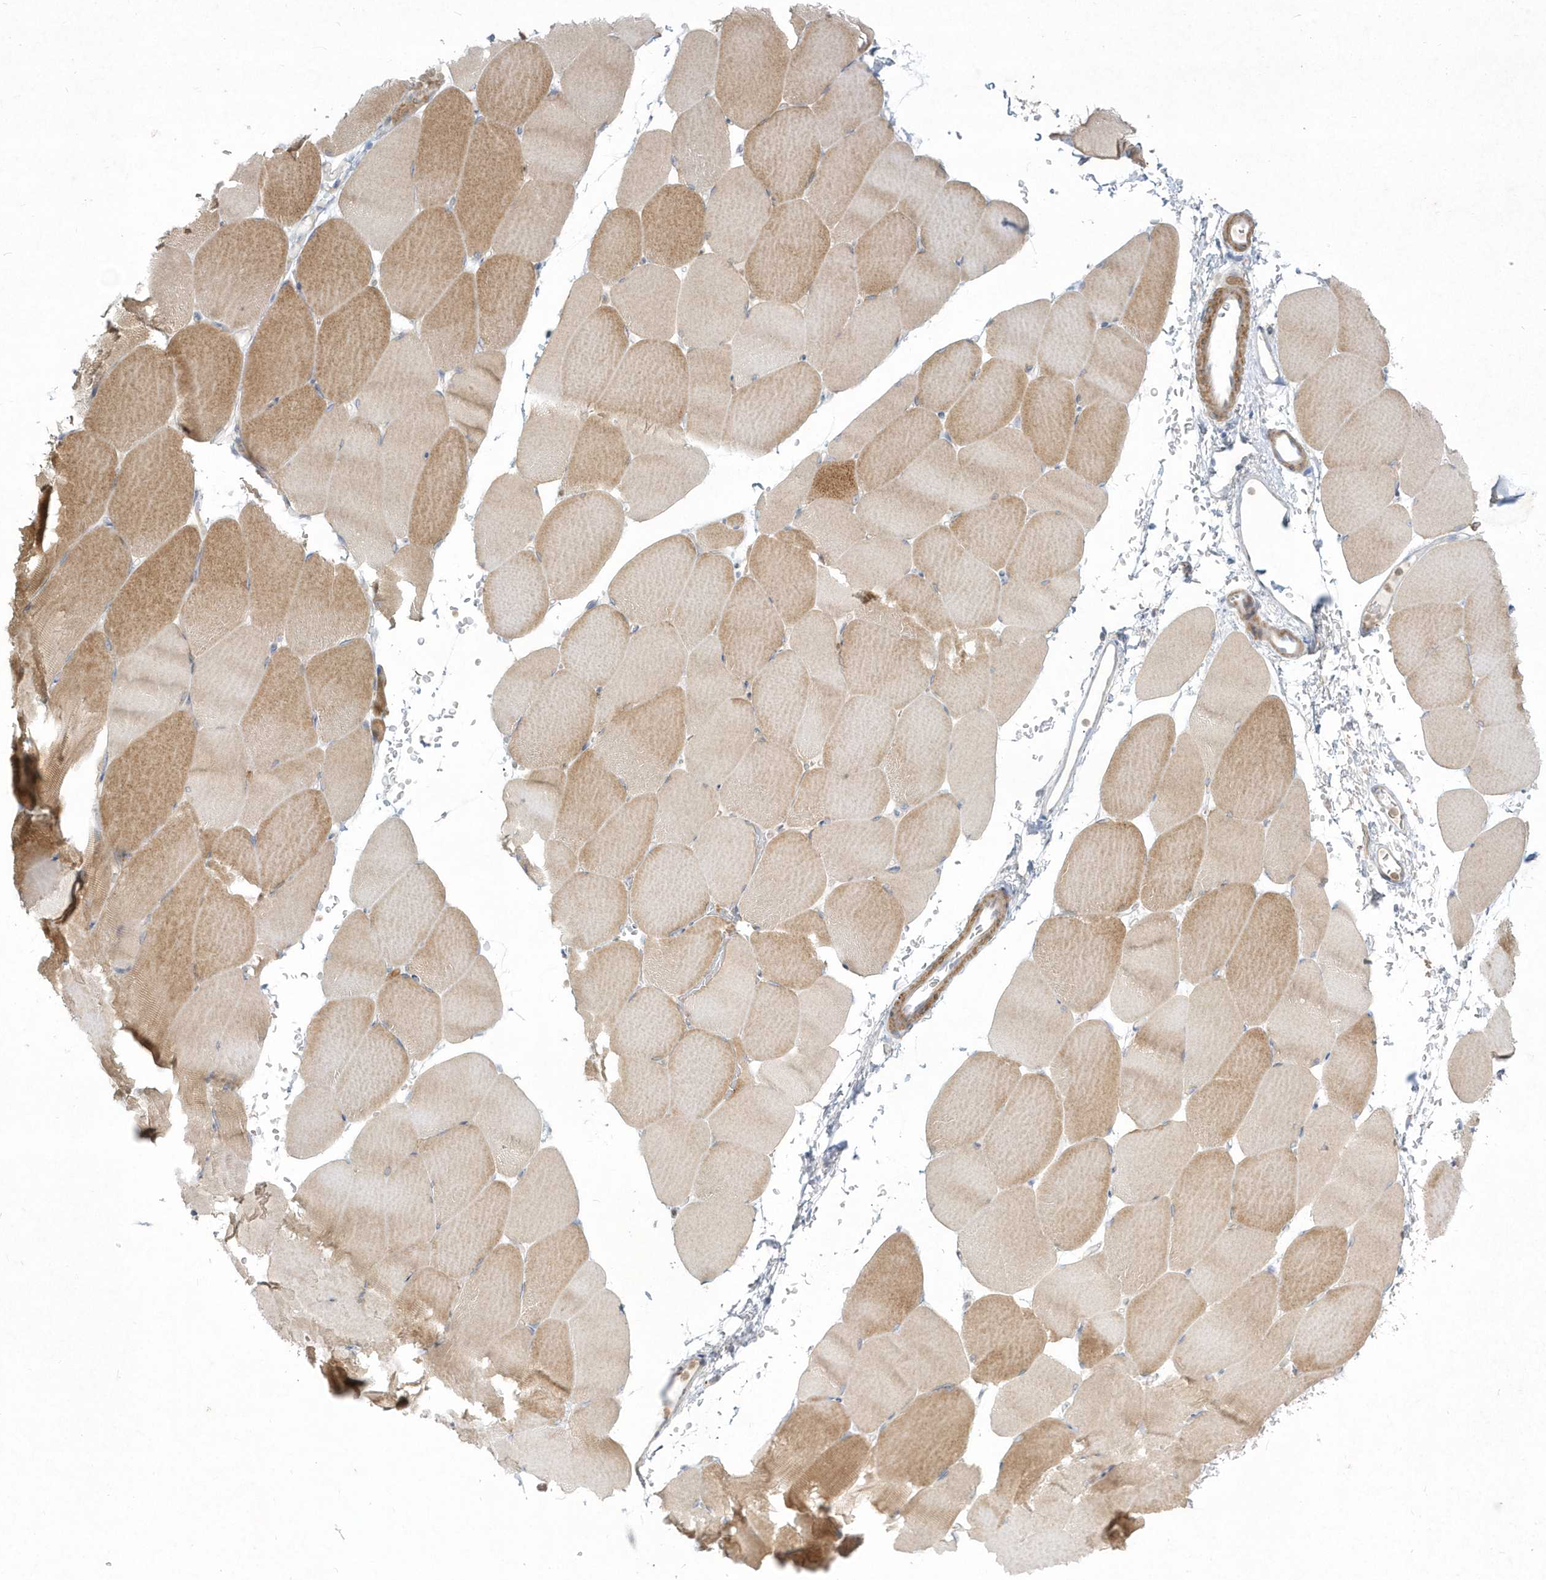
{"staining": {"intensity": "moderate", "quantity": ">75%", "location": "cytoplasmic/membranous"}, "tissue": "skeletal muscle", "cell_type": "Myocytes", "image_type": "normal", "snomed": [{"axis": "morphology", "description": "Normal tissue, NOS"}, {"axis": "topography", "description": "Skeletal muscle"}, {"axis": "topography", "description": "Parathyroid gland"}], "caption": "A high-resolution histopathology image shows immunohistochemistry (IHC) staining of normal skeletal muscle, which exhibits moderate cytoplasmic/membranous expression in about >75% of myocytes.", "gene": "LARS1", "patient": {"sex": "female", "age": 37}}